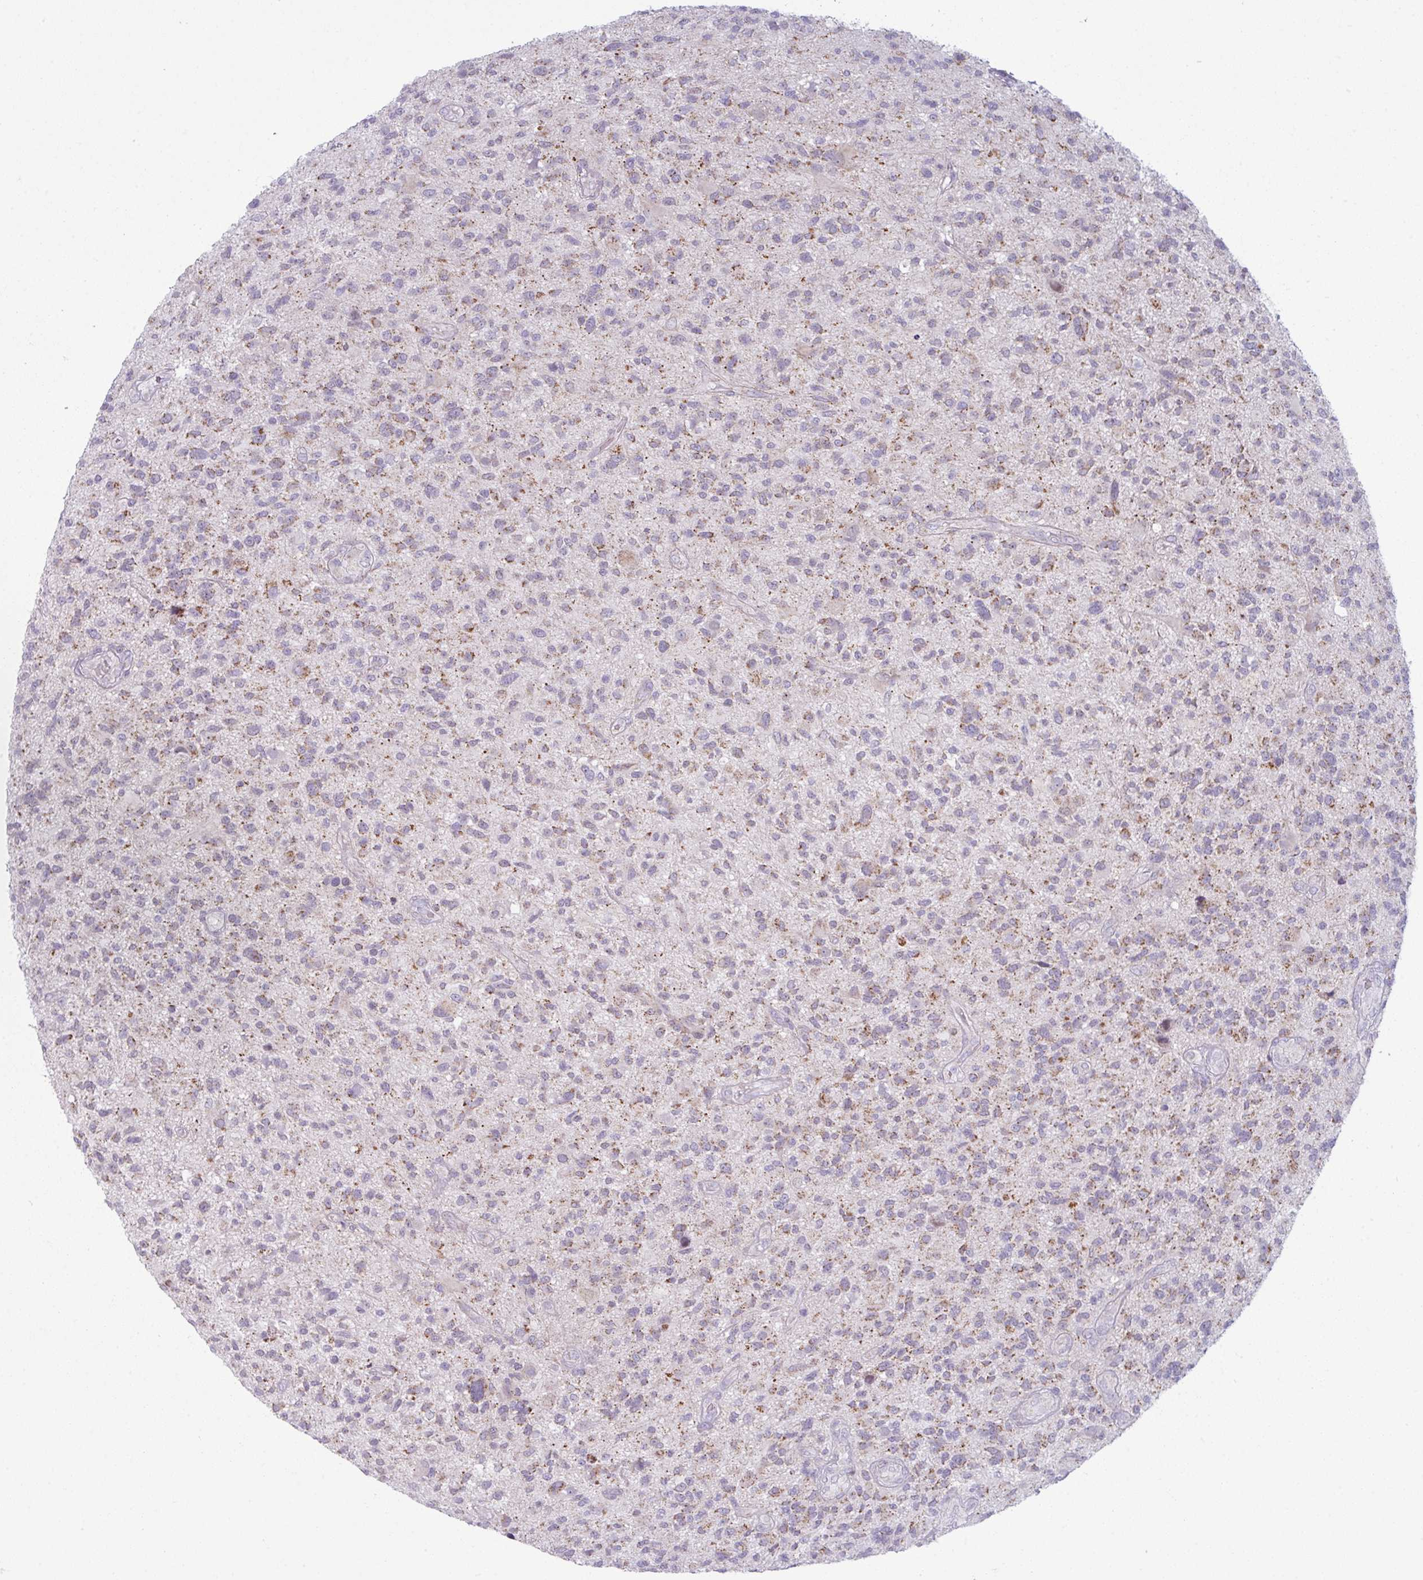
{"staining": {"intensity": "moderate", "quantity": "25%-75%", "location": "cytoplasmic/membranous"}, "tissue": "glioma", "cell_type": "Tumor cells", "image_type": "cancer", "snomed": [{"axis": "morphology", "description": "Glioma, malignant, High grade"}, {"axis": "topography", "description": "Brain"}], "caption": "Protein staining of glioma tissue reveals moderate cytoplasmic/membranous staining in approximately 25%-75% of tumor cells.", "gene": "ZNF615", "patient": {"sex": "male", "age": 47}}